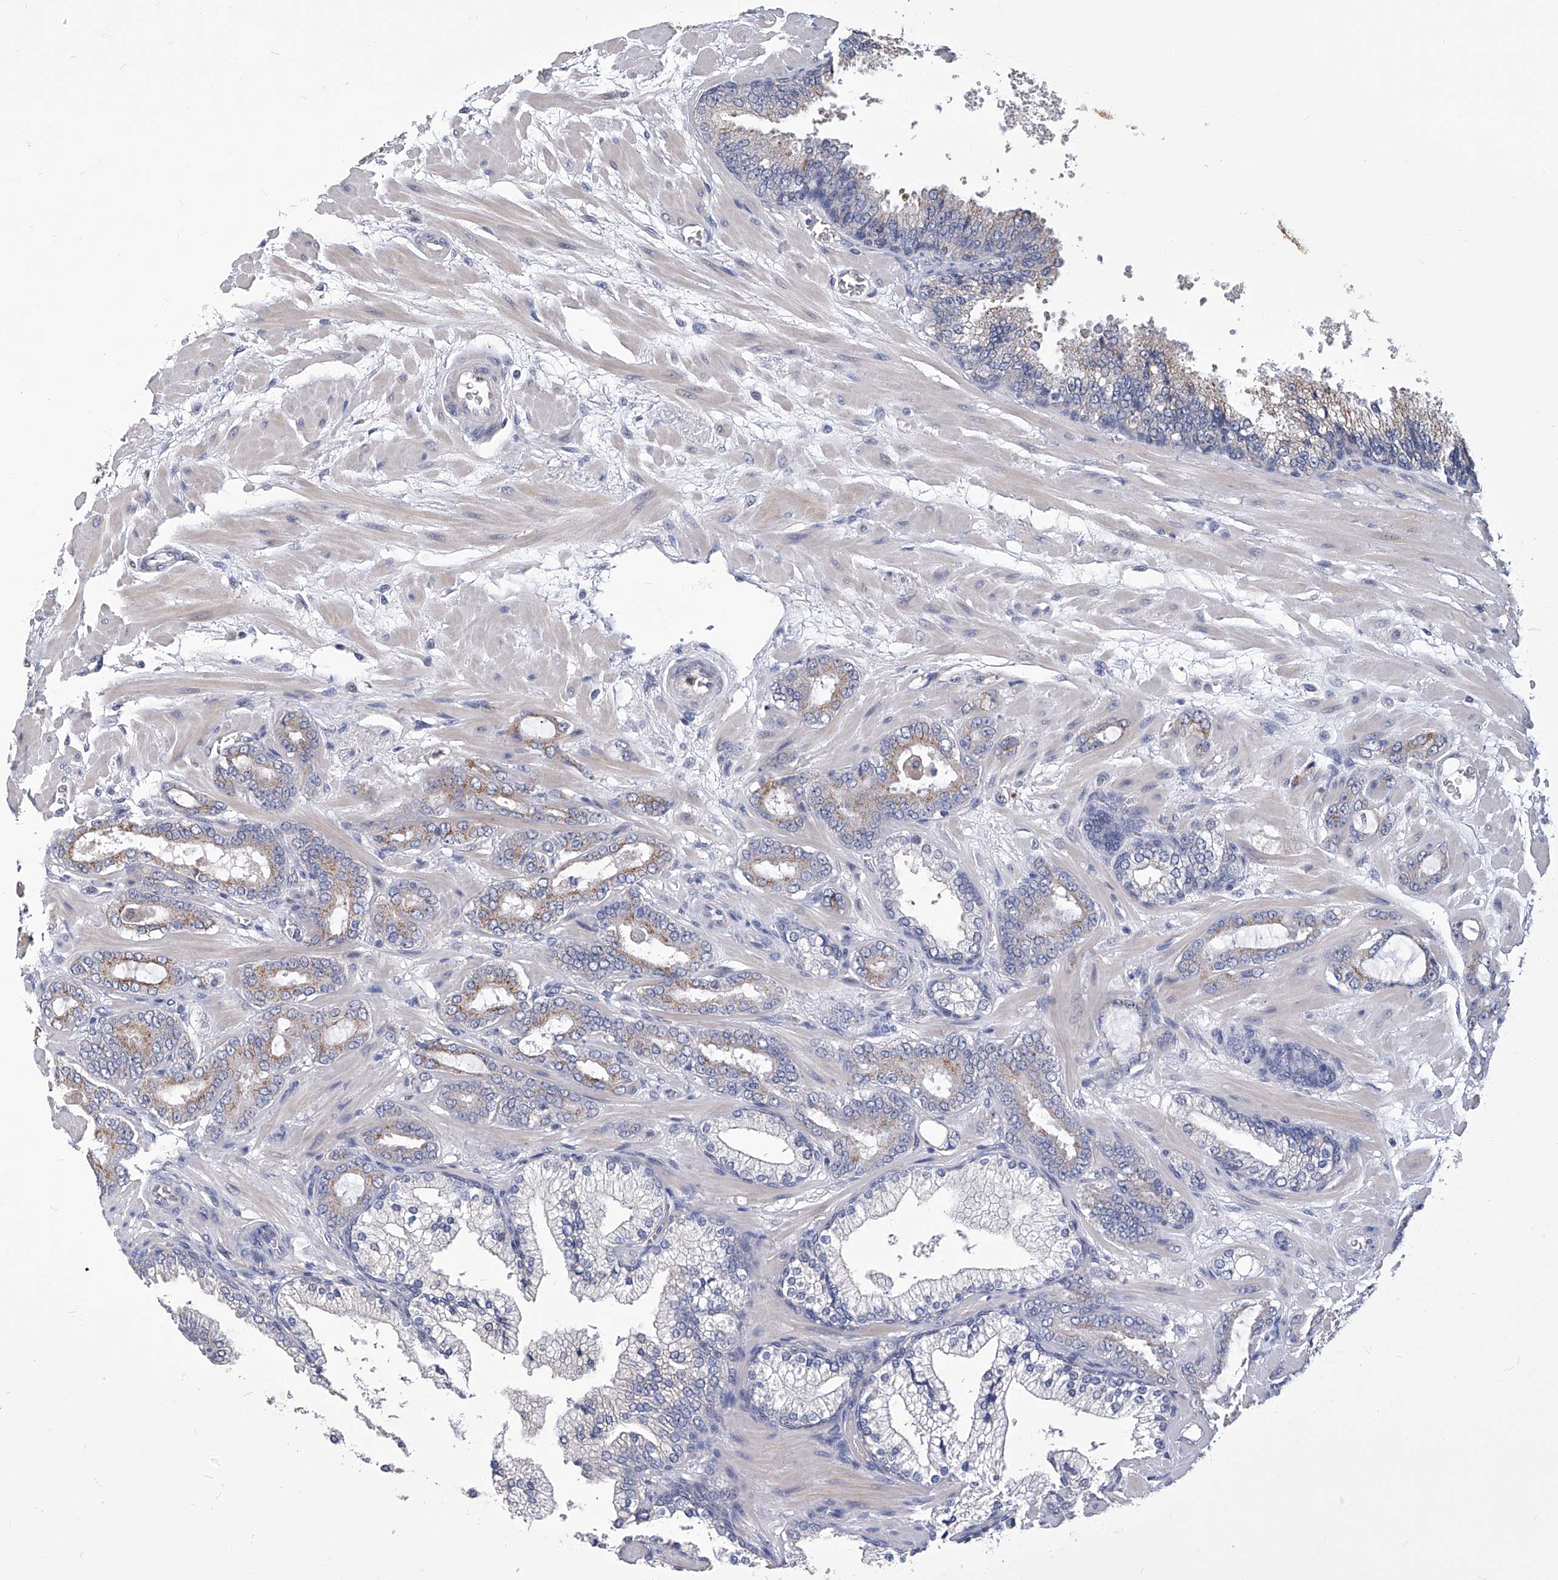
{"staining": {"intensity": "weak", "quantity": "25%-75%", "location": "cytoplasmic/membranous"}, "tissue": "prostate cancer", "cell_type": "Tumor cells", "image_type": "cancer", "snomed": [{"axis": "morphology", "description": "Adenocarcinoma, Low grade"}, {"axis": "topography", "description": "Prostate"}], "caption": "Human low-grade adenocarcinoma (prostate) stained with a brown dye displays weak cytoplasmic/membranous positive expression in about 25%-75% of tumor cells.", "gene": "TGFBR1", "patient": {"sex": "male", "age": 63}}